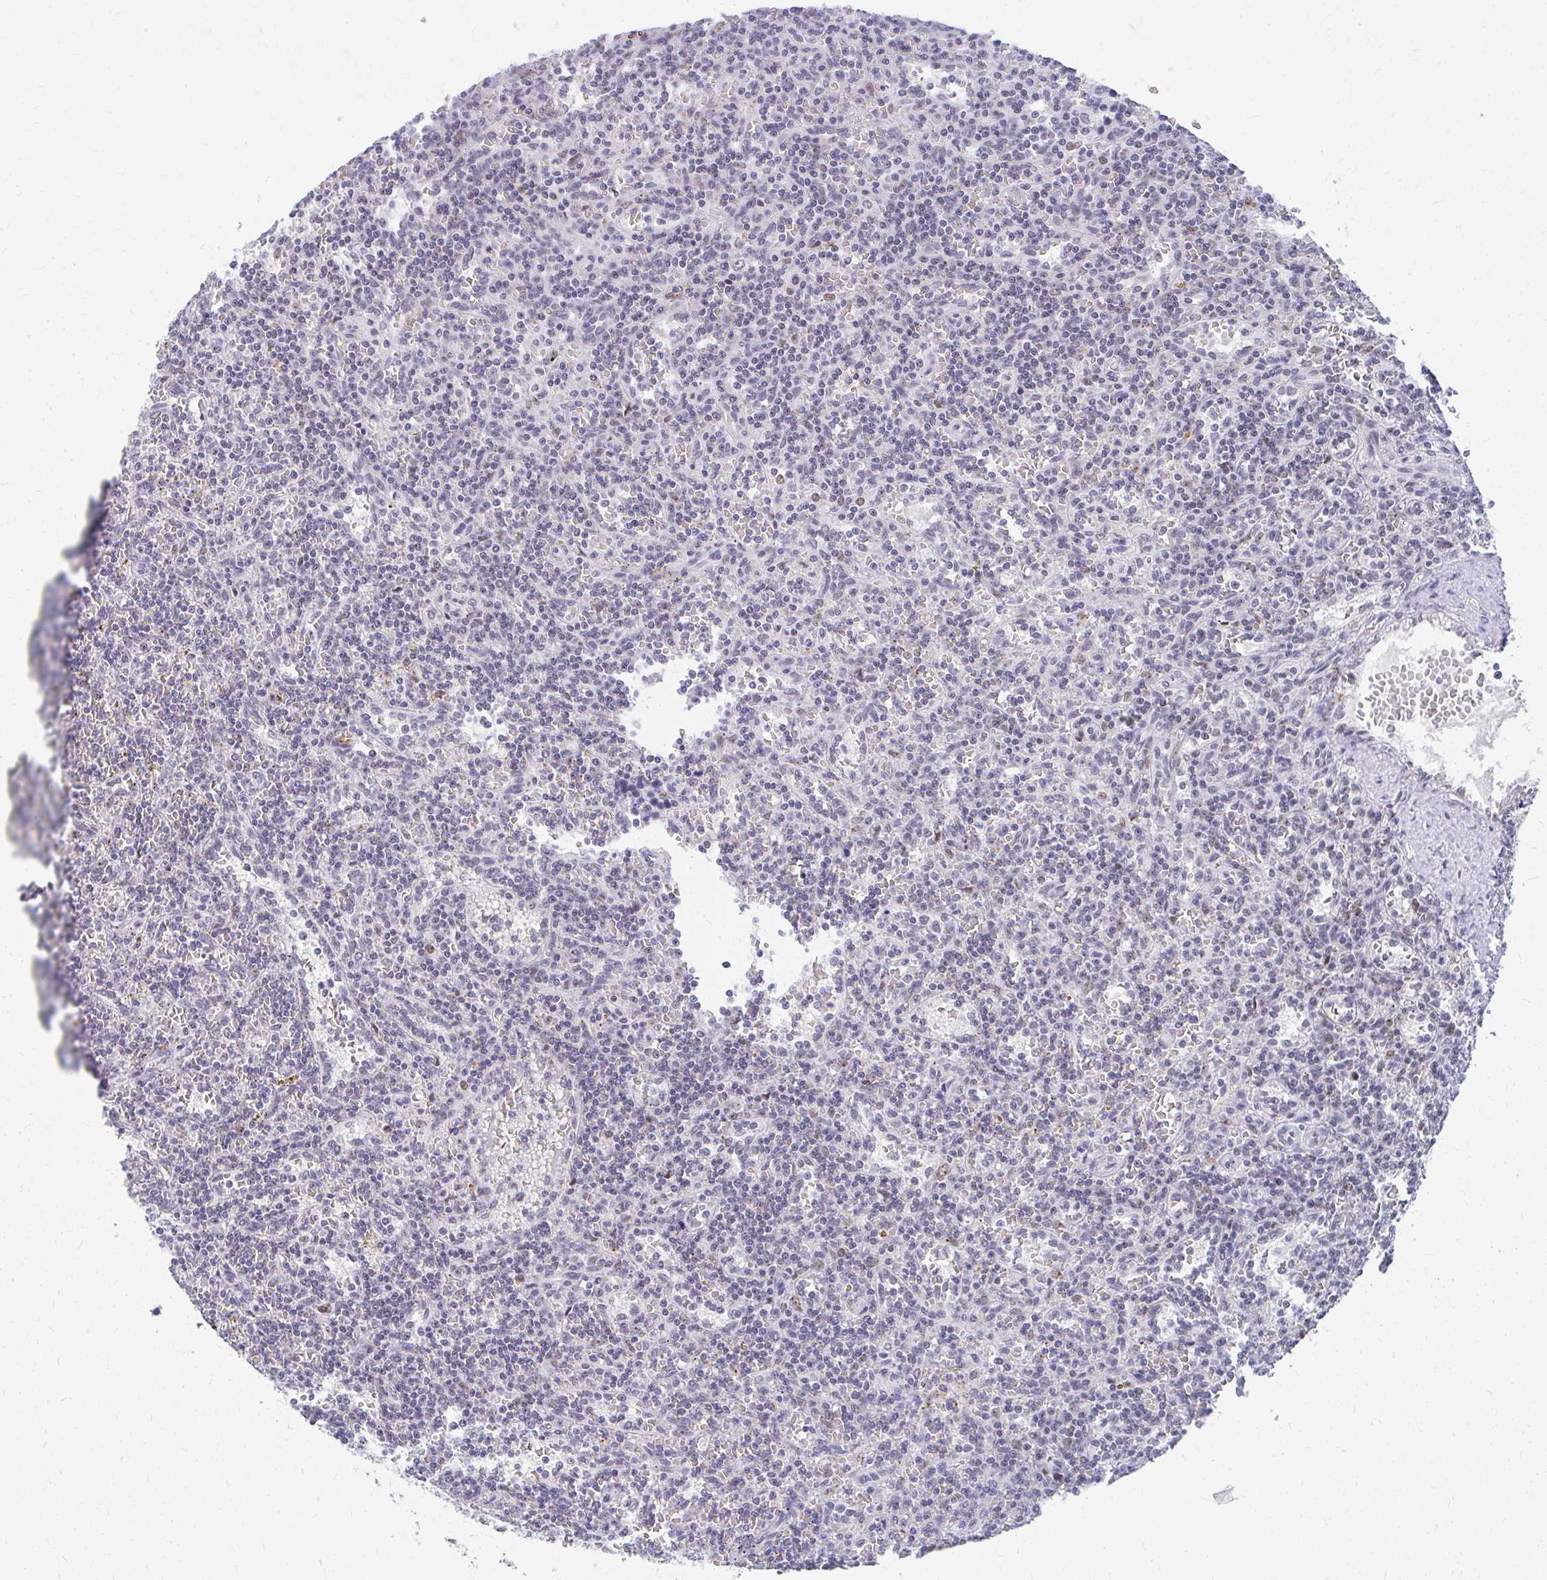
{"staining": {"intensity": "negative", "quantity": "none", "location": "none"}, "tissue": "lymphoma", "cell_type": "Tumor cells", "image_type": "cancer", "snomed": [{"axis": "morphology", "description": "Malignant lymphoma, non-Hodgkin's type, Low grade"}, {"axis": "topography", "description": "Spleen"}], "caption": "Tumor cells show no significant expression in malignant lymphoma, non-Hodgkin's type (low-grade).", "gene": "GTF2H1", "patient": {"sex": "male", "age": 73}}